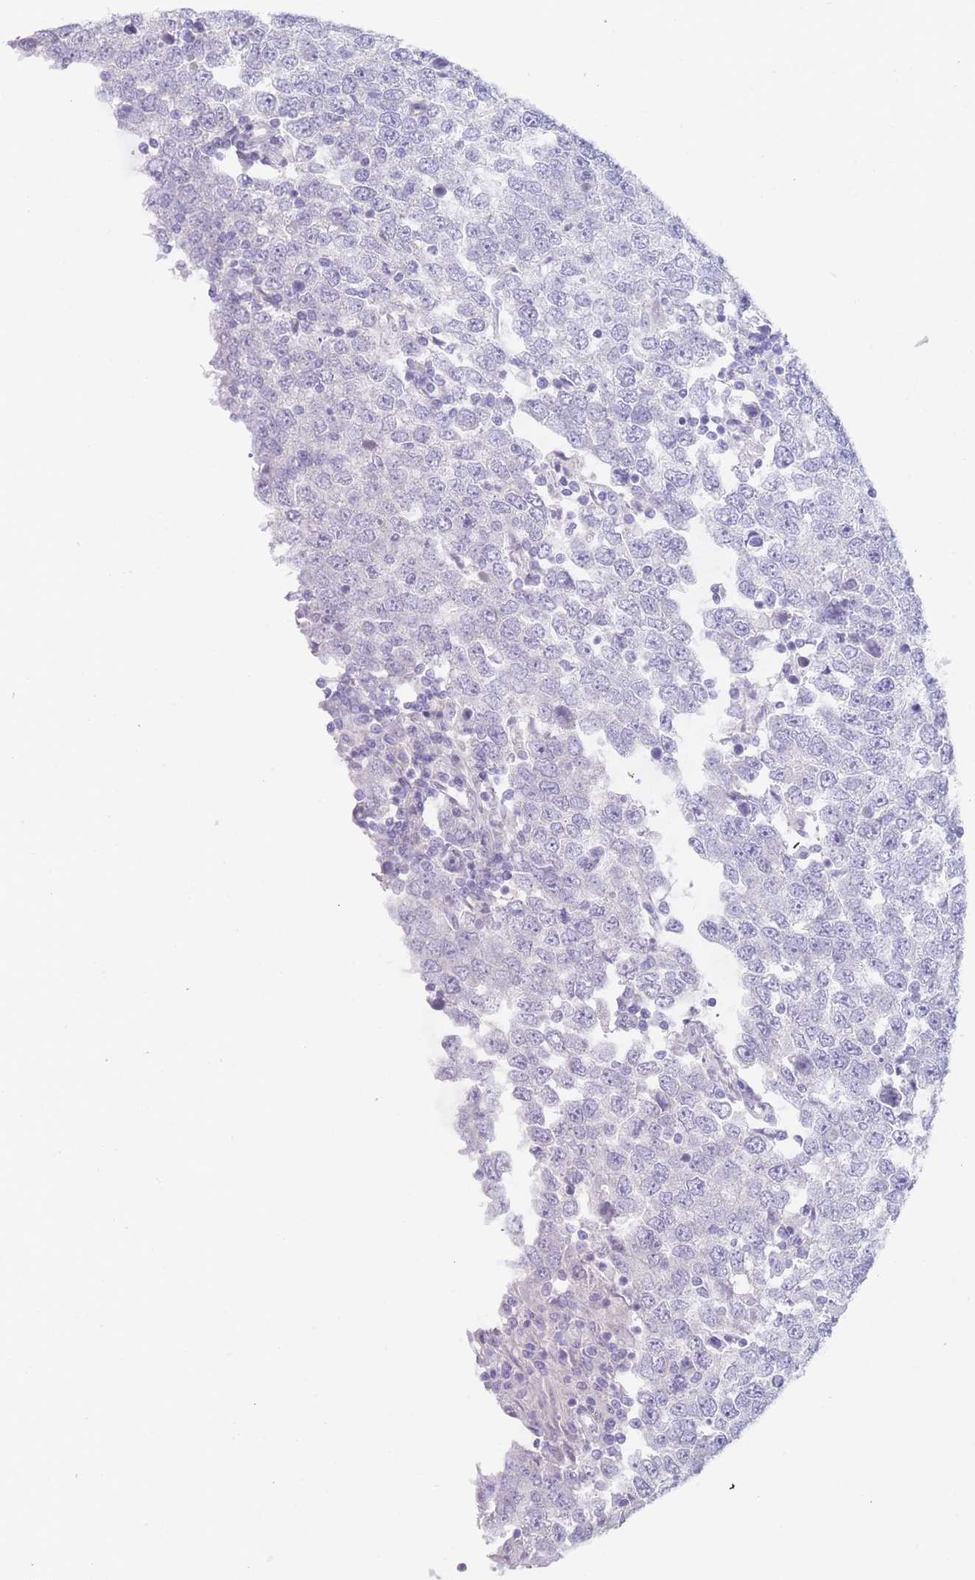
{"staining": {"intensity": "negative", "quantity": "none", "location": "none"}, "tissue": "testis cancer", "cell_type": "Tumor cells", "image_type": "cancer", "snomed": [{"axis": "morphology", "description": "Seminoma, NOS"}, {"axis": "morphology", "description": "Carcinoma, Embryonal, NOS"}, {"axis": "topography", "description": "Testis"}], "caption": "Protein analysis of testis seminoma displays no significant staining in tumor cells.", "gene": "ZNF627", "patient": {"sex": "male", "age": 28}}